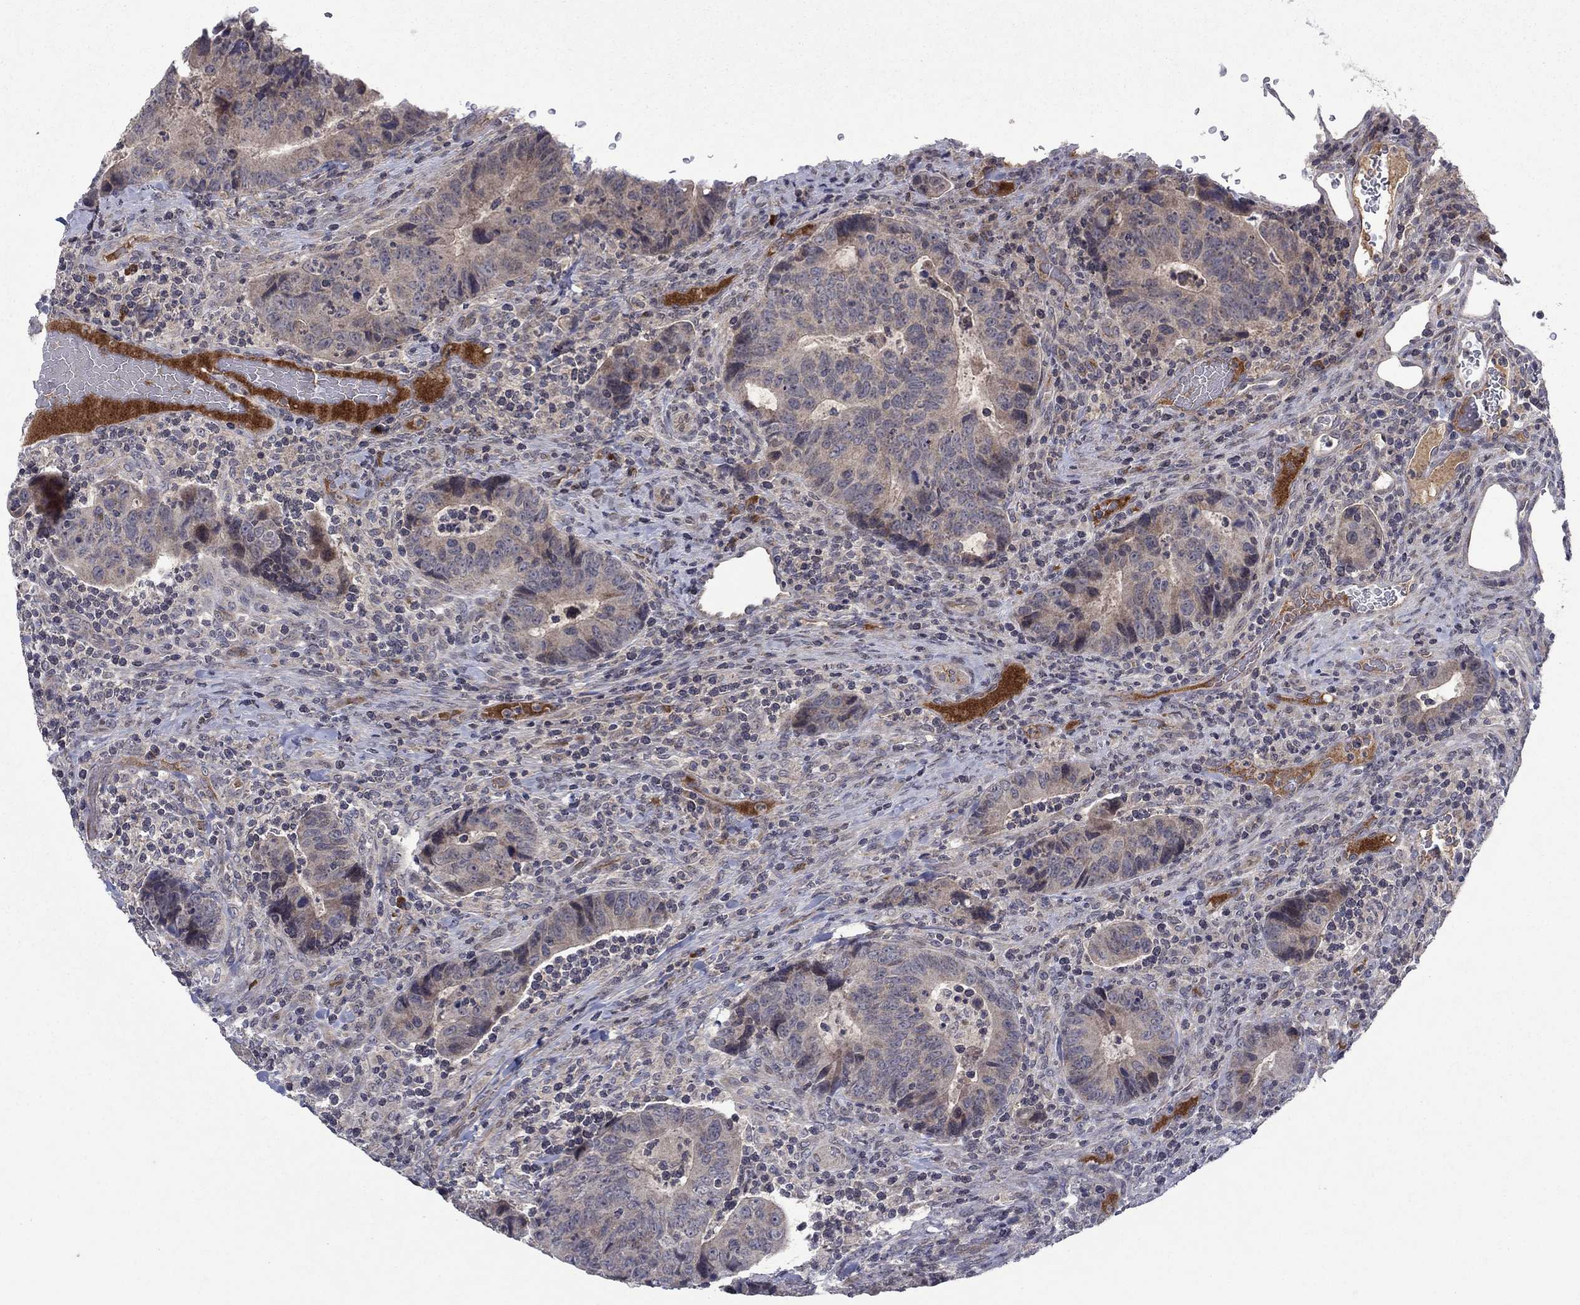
{"staining": {"intensity": "weak", "quantity": "25%-75%", "location": "cytoplasmic/membranous"}, "tissue": "colorectal cancer", "cell_type": "Tumor cells", "image_type": "cancer", "snomed": [{"axis": "morphology", "description": "Adenocarcinoma, NOS"}, {"axis": "topography", "description": "Colon"}], "caption": "This photomicrograph shows immunohistochemistry (IHC) staining of human adenocarcinoma (colorectal), with low weak cytoplasmic/membranous positivity in approximately 25%-75% of tumor cells.", "gene": "IL4", "patient": {"sex": "female", "age": 56}}